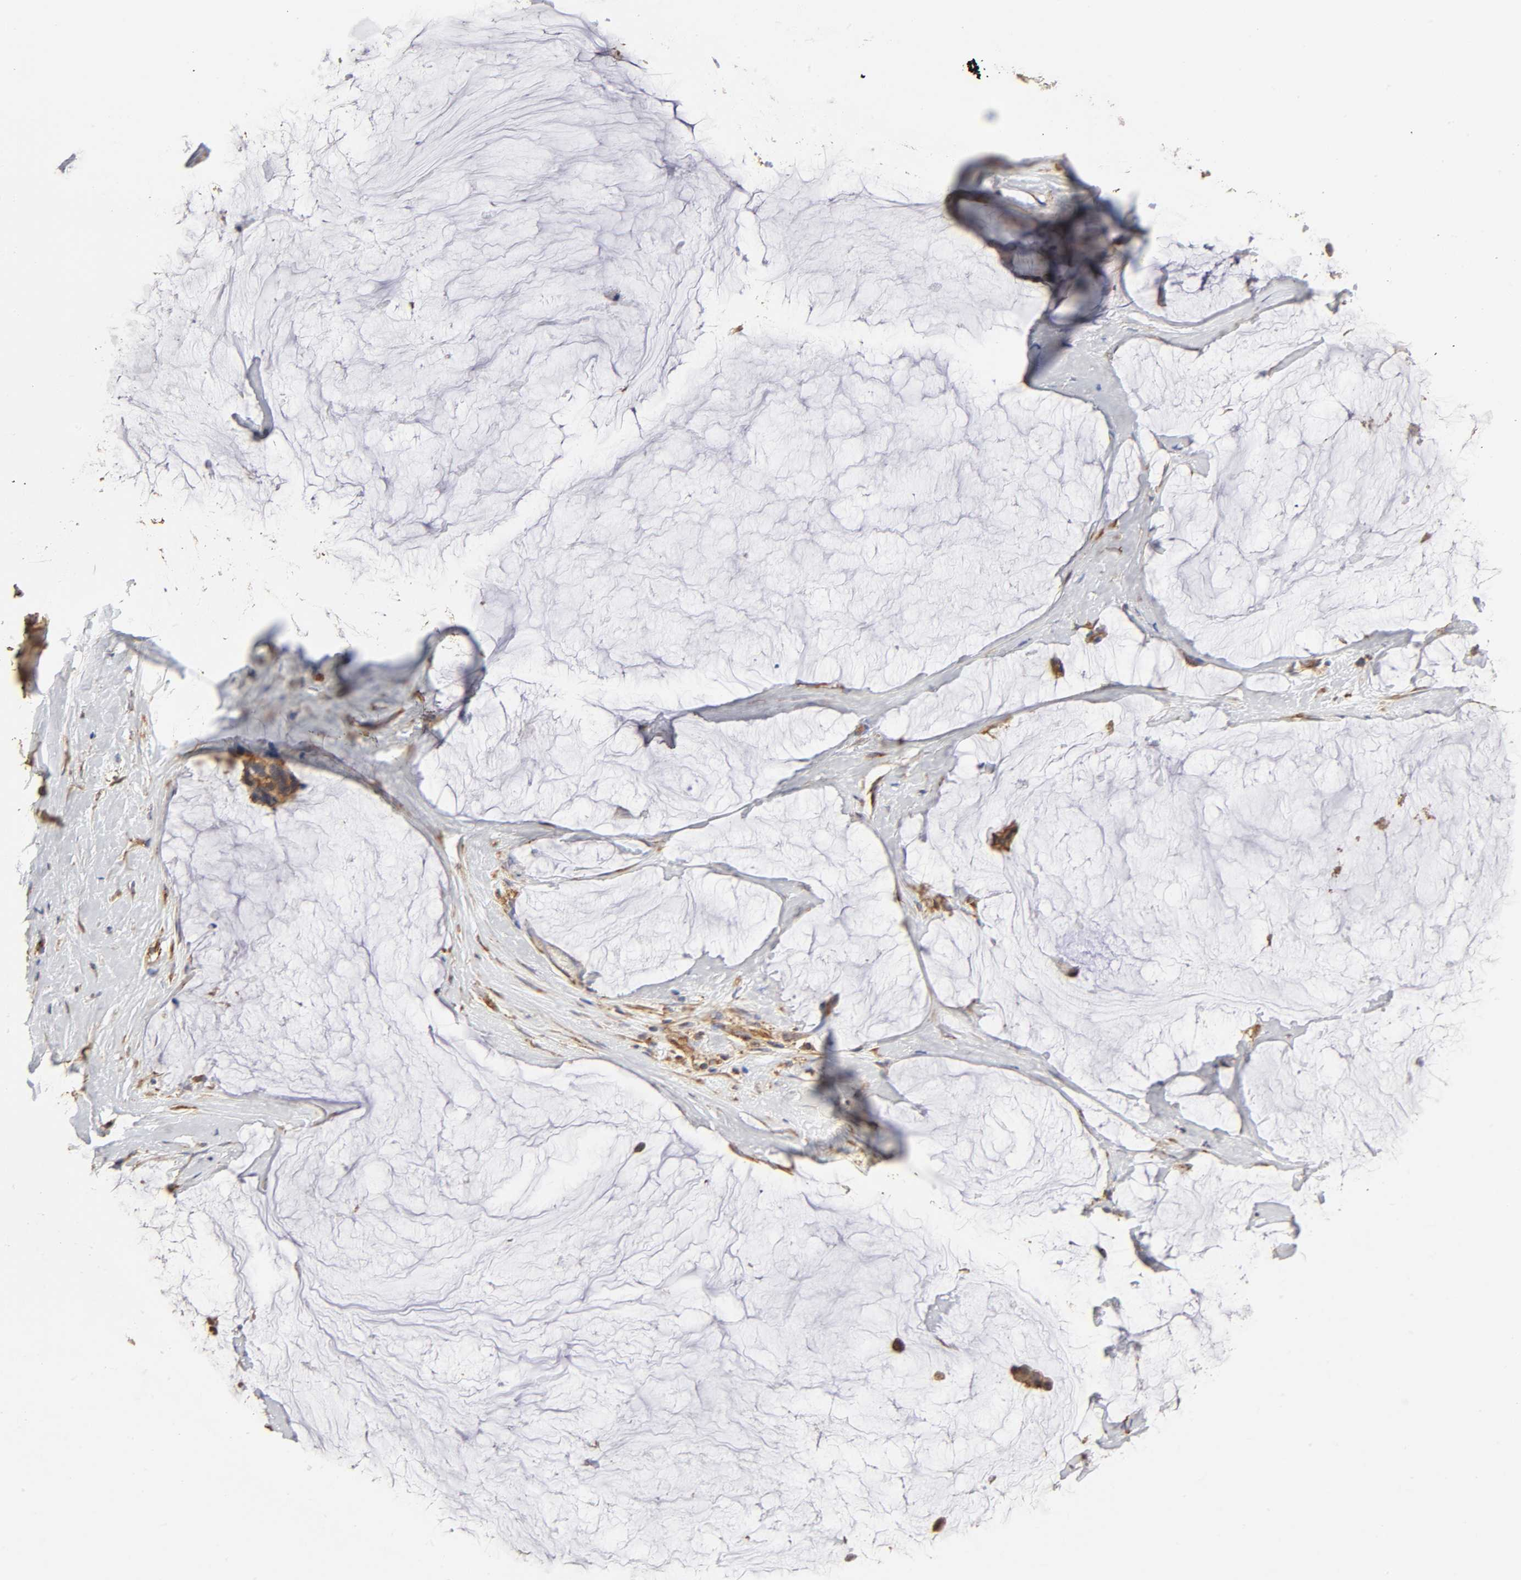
{"staining": {"intensity": "strong", "quantity": ">75%", "location": "cytoplasmic/membranous"}, "tissue": "ovarian cancer", "cell_type": "Tumor cells", "image_type": "cancer", "snomed": [{"axis": "morphology", "description": "Cystadenocarcinoma, mucinous, NOS"}, {"axis": "topography", "description": "Ovary"}], "caption": "Immunohistochemical staining of ovarian cancer (mucinous cystadenocarcinoma) shows high levels of strong cytoplasmic/membranous protein expression in about >75% of tumor cells. Immunohistochemistry (ihc) stains the protein in brown and the nuclei are stained blue.", "gene": "RPL14", "patient": {"sex": "female", "age": 39}}